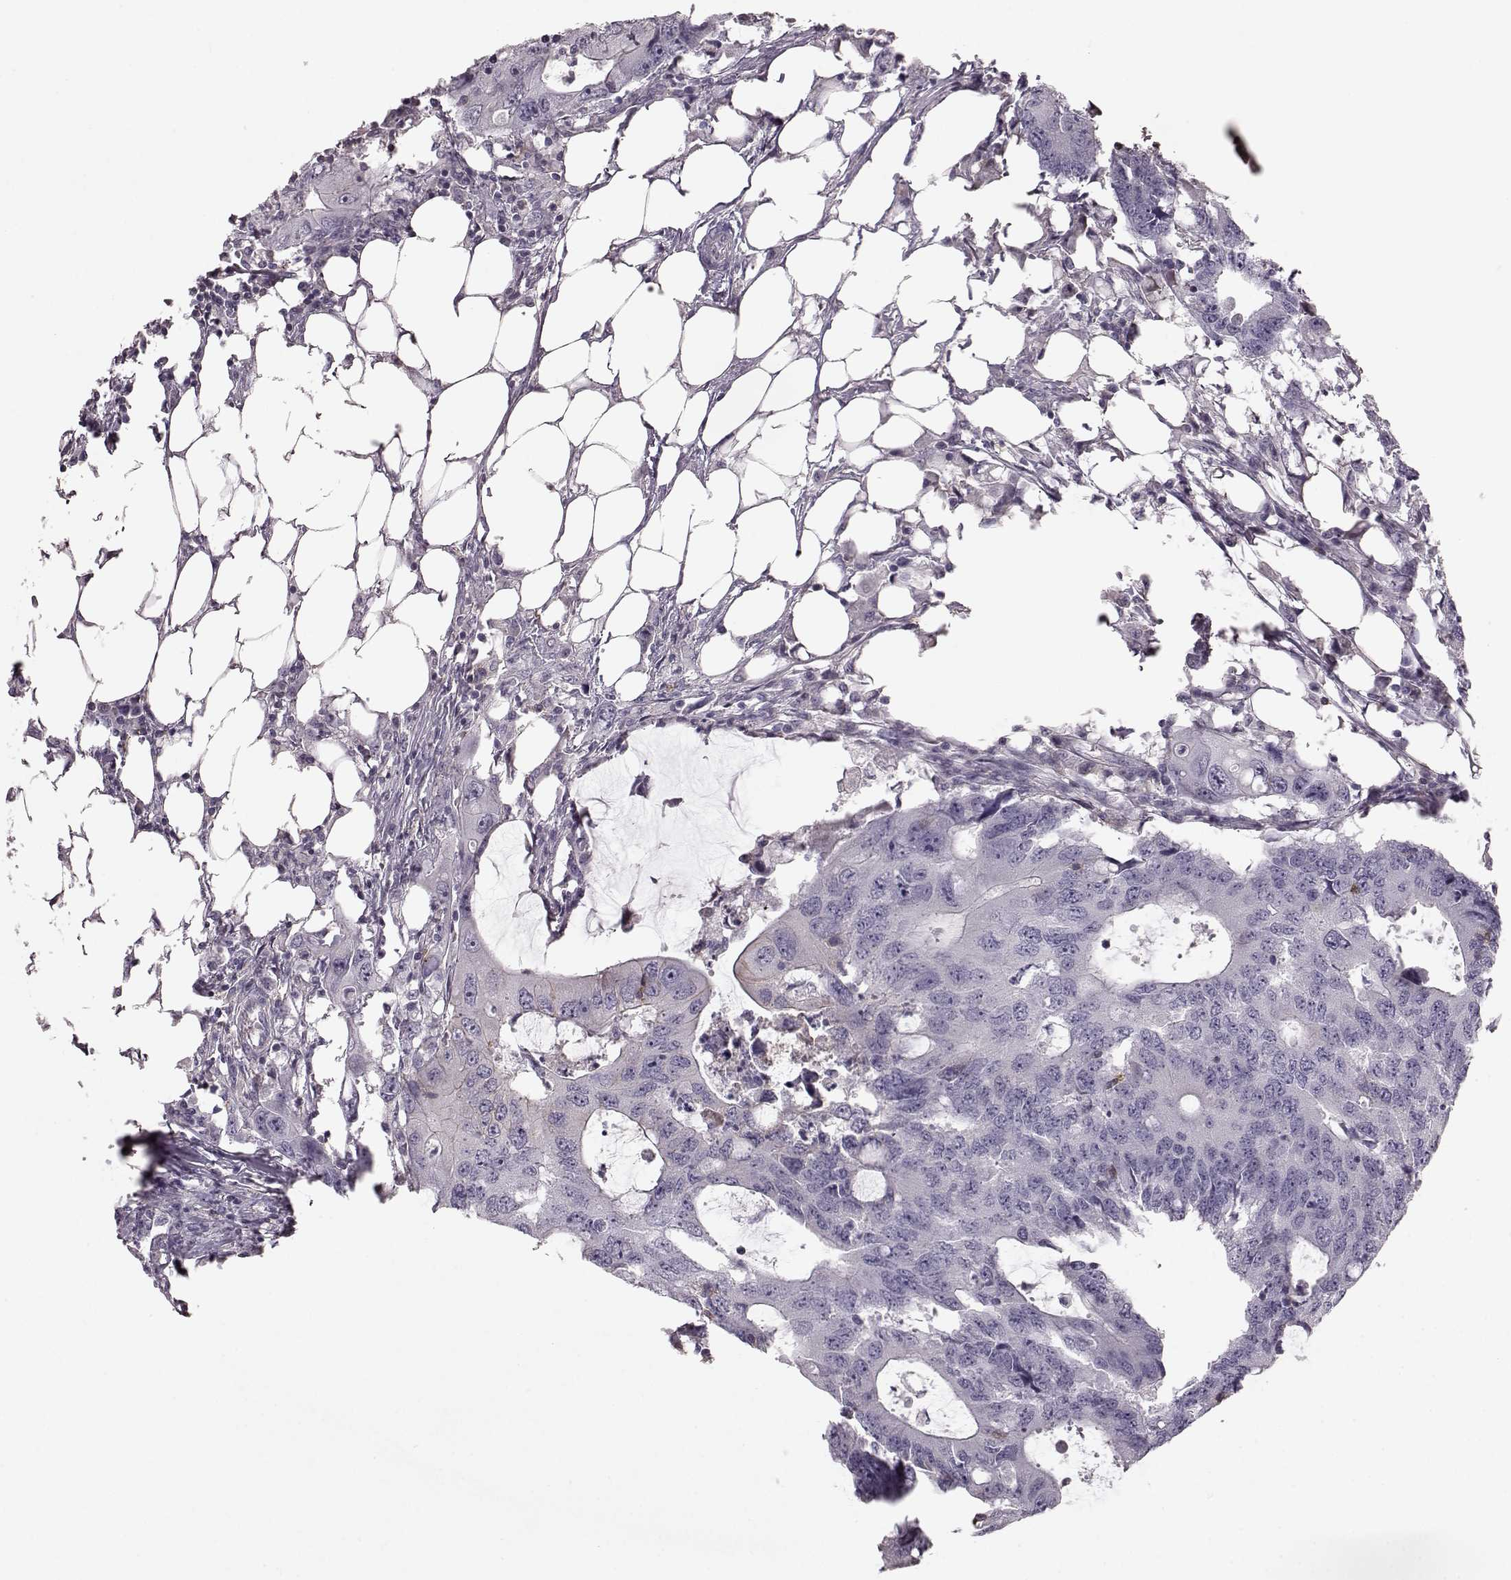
{"staining": {"intensity": "negative", "quantity": "none", "location": "none"}, "tissue": "colorectal cancer", "cell_type": "Tumor cells", "image_type": "cancer", "snomed": [{"axis": "morphology", "description": "Adenocarcinoma, NOS"}, {"axis": "topography", "description": "Colon"}], "caption": "This photomicrograph is of colorectal cancer stained with immunohistochemistry (IHC) to label a protein in brown with the nuclei are counter-stained blue. There is no expression in tumor cells.", "gene": "PDCD1", "patient": {"sex": "male", "age": 71}}